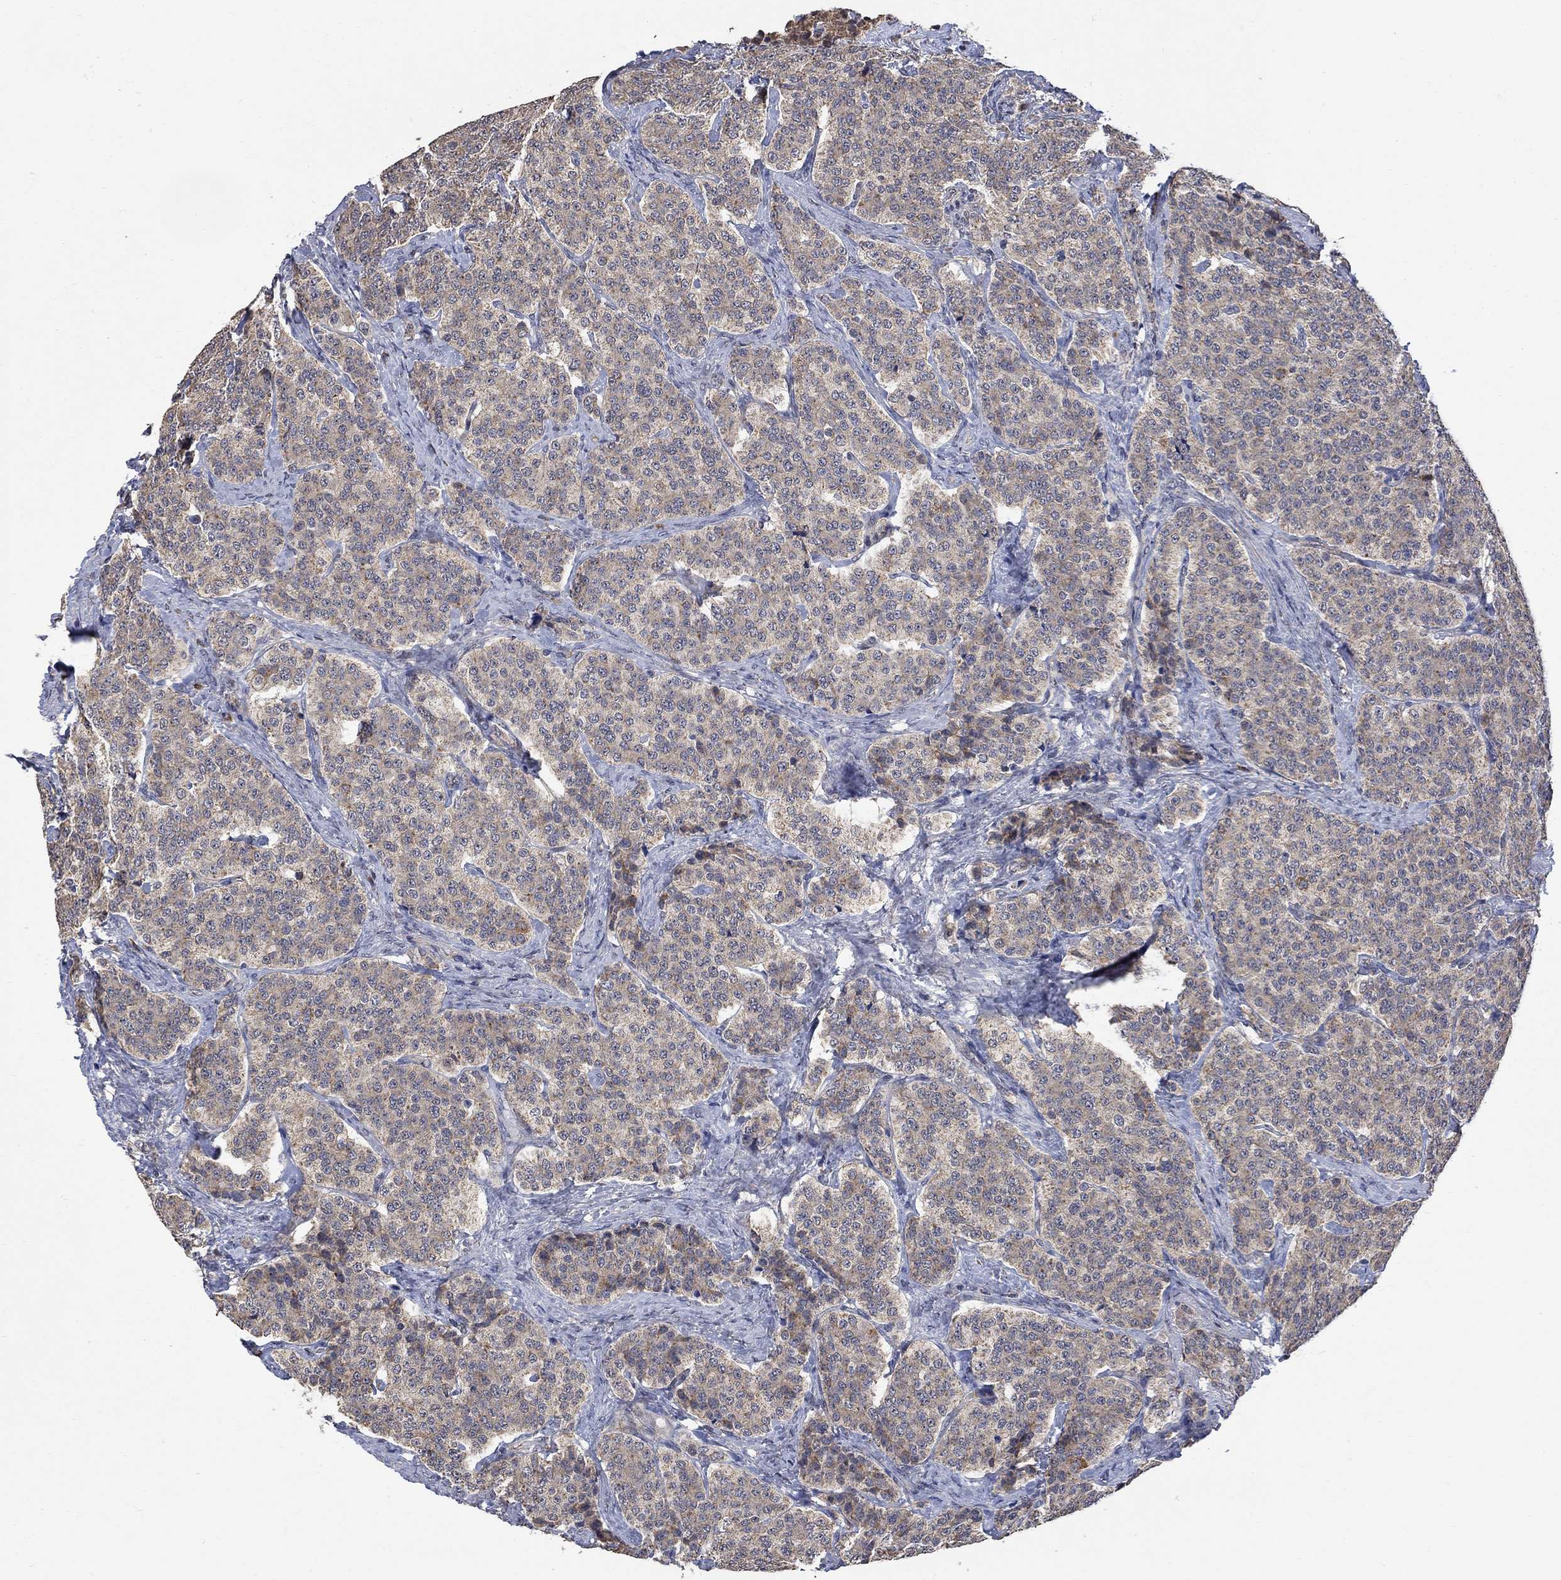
{"staining": {"intensity": "weak", "quantity": "25%-75%", "location": "cytoplasmic/membranous"}, "tissue": "carcinoid", "cell_type": "Tumor cells", "image_type": "cancer", "snomed": [{"axis": "morphology", "description": "Carcinoid, malignant, NOS"}, {"axis": "topography", "description": "Small intestine"}], "caption": "Immunohistochemical staining of human carcinoid exhibits low levels of weak cytoplasmic/membranous positivity in approximately 25%-75% of tumor cells. (DAB IHC with brightfield microscopy, high magnification).", "gene": "ANKRA2", "patient": {"sex": "female", "age": 58}}